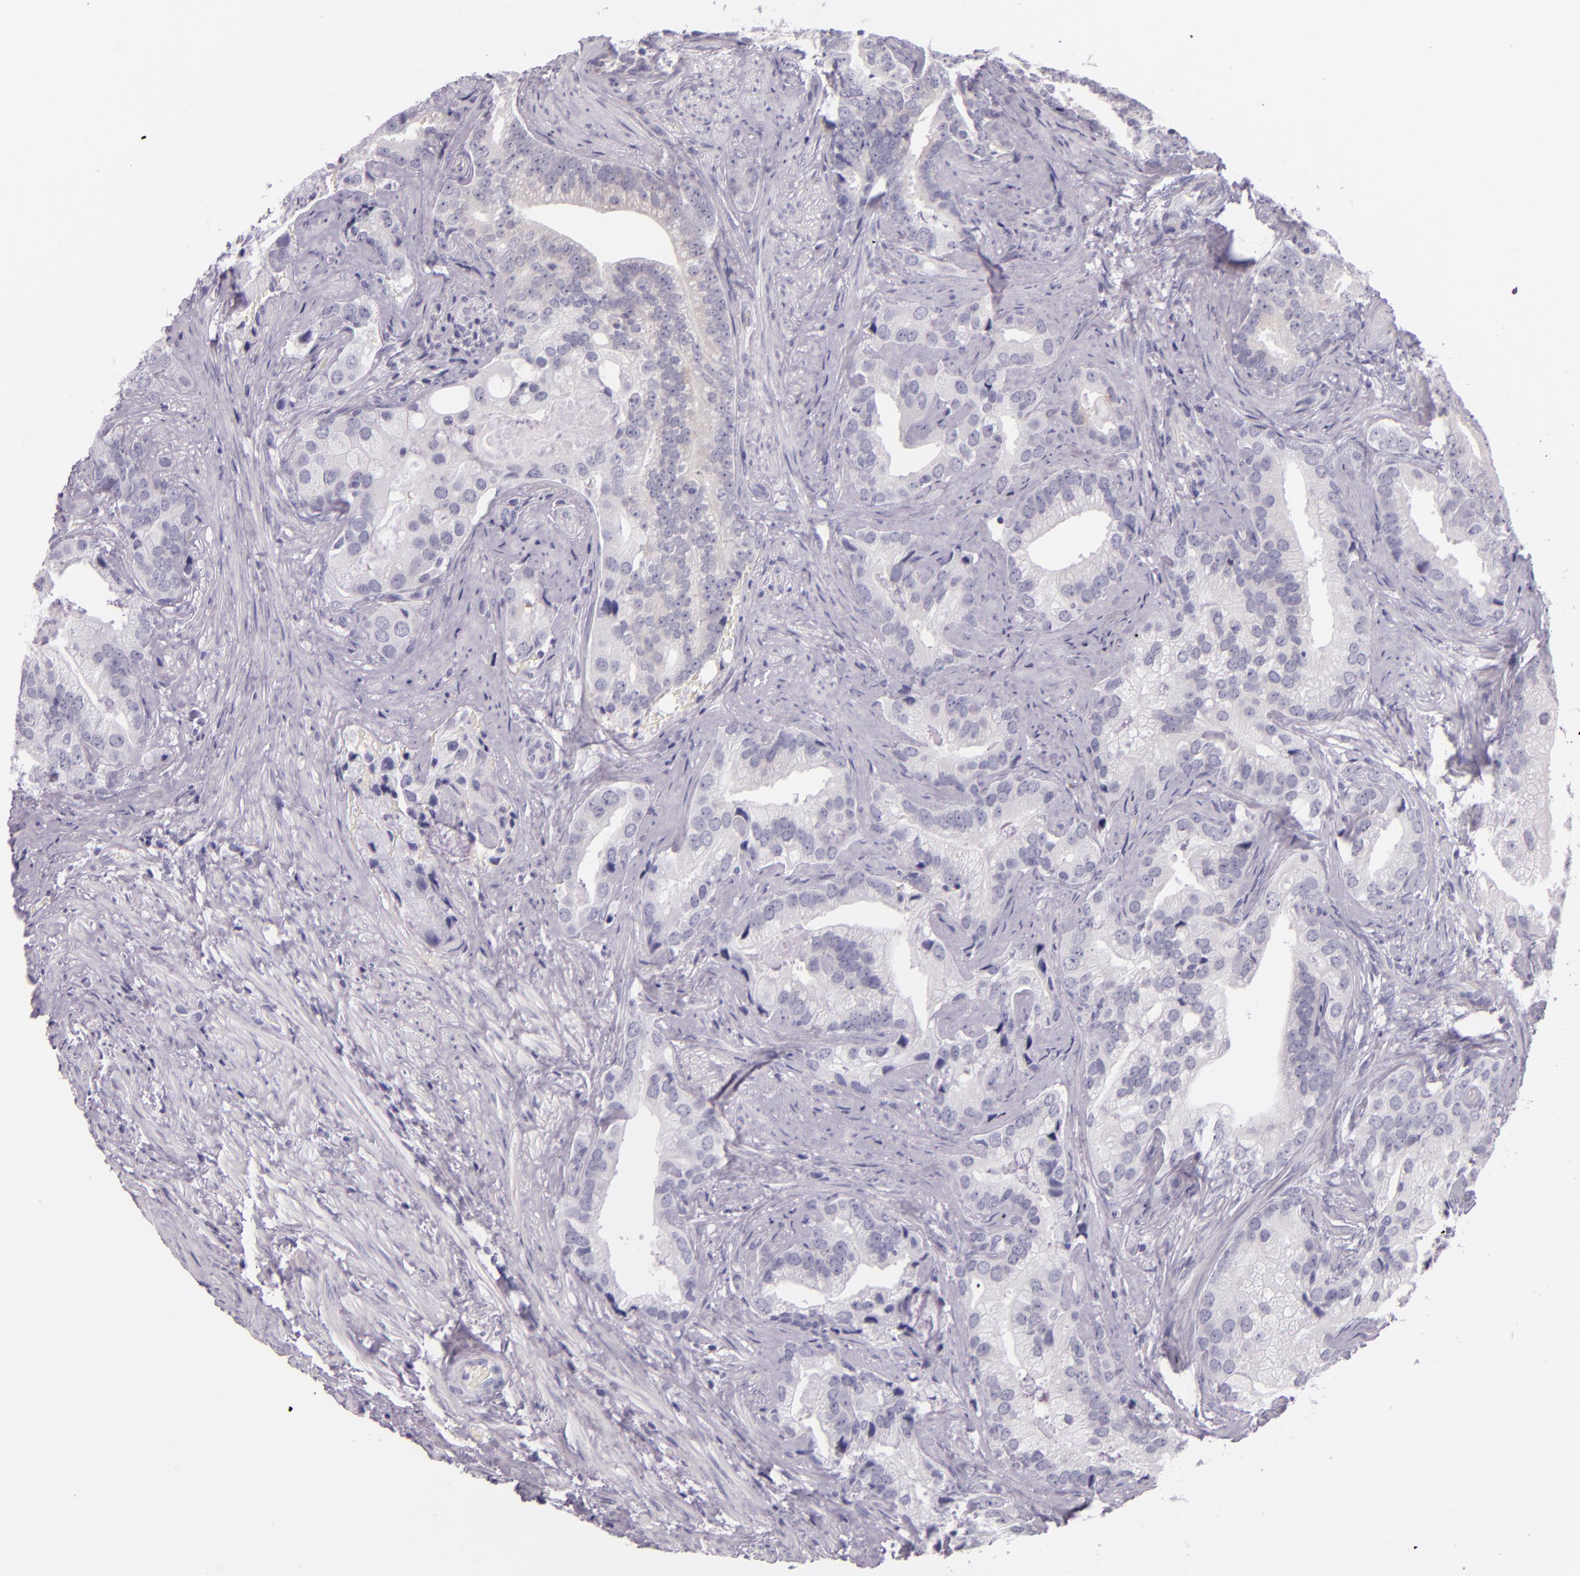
{"staining": {"intensity": "negative", "quantity": "none", "location": "none"}, "tissue": "prostate cancer", "cell_type": "Tumor cells", "image_type": "cancer", "snomed": [{"axis": "morphology", "description": "Adenocarcinoma, Low grade"}, {"axis": "topography", "description": "Prostate"}], "caption": "Low-grade adenocarcinoma (prostate) stained for a protein using immunohistochemistry (IHC) shows no expression tumor cells.", "gene": "HSP90AA1", "patient": {"sex": "male", "age": 71}}